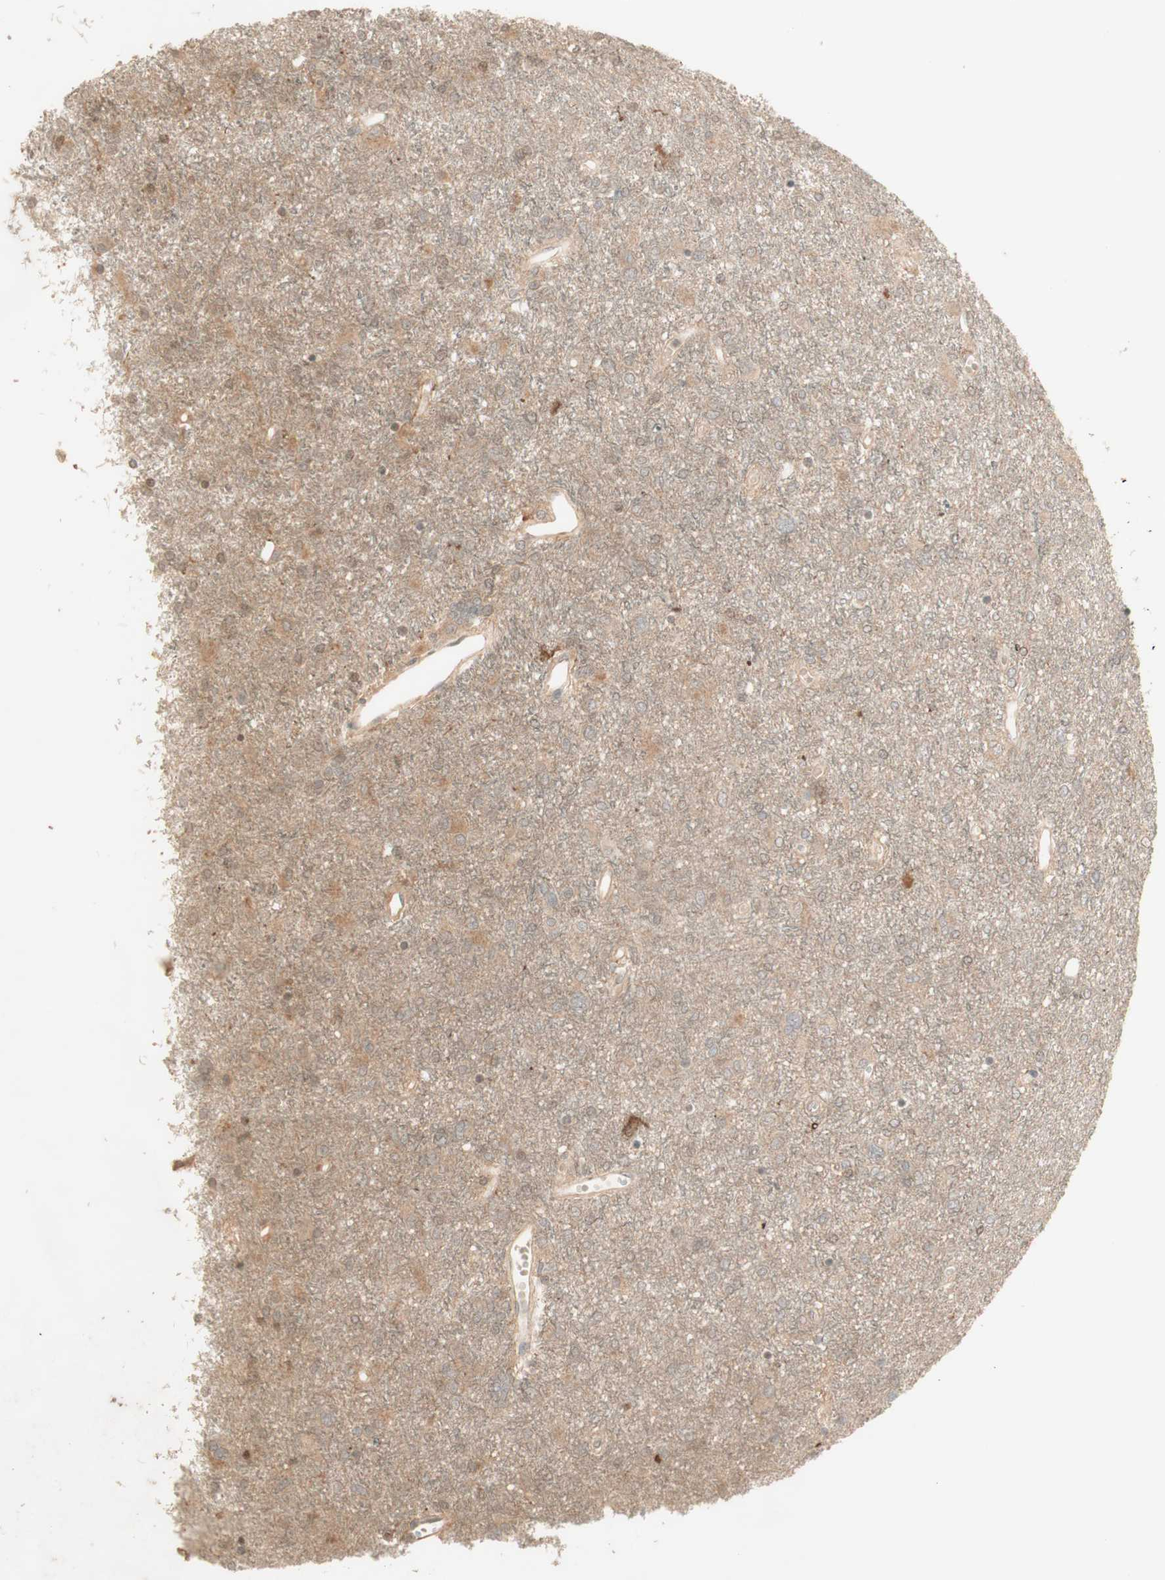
{"staining": {"intensity": "weak", "quantity": ">75%", "location": "cytoplasmic/membranous"}, "tissue": "glioma", "cell_type": "Tumor cells", "image_type": "cancer", "snomed": [{"axis": "morphology", "description": "Glioma, malignant, High grade"}, {"axis": "topography", "description": "Brain"}], "caption": "High-power microscopy captured an immunohistochemistry image of malignant glioma (high-grade), revealing weak cytoplasmic/membranous positivity in about >75% of tumor cells.", "gene": "CLCN2", "patient": {"sex": "female", "age": 59}}